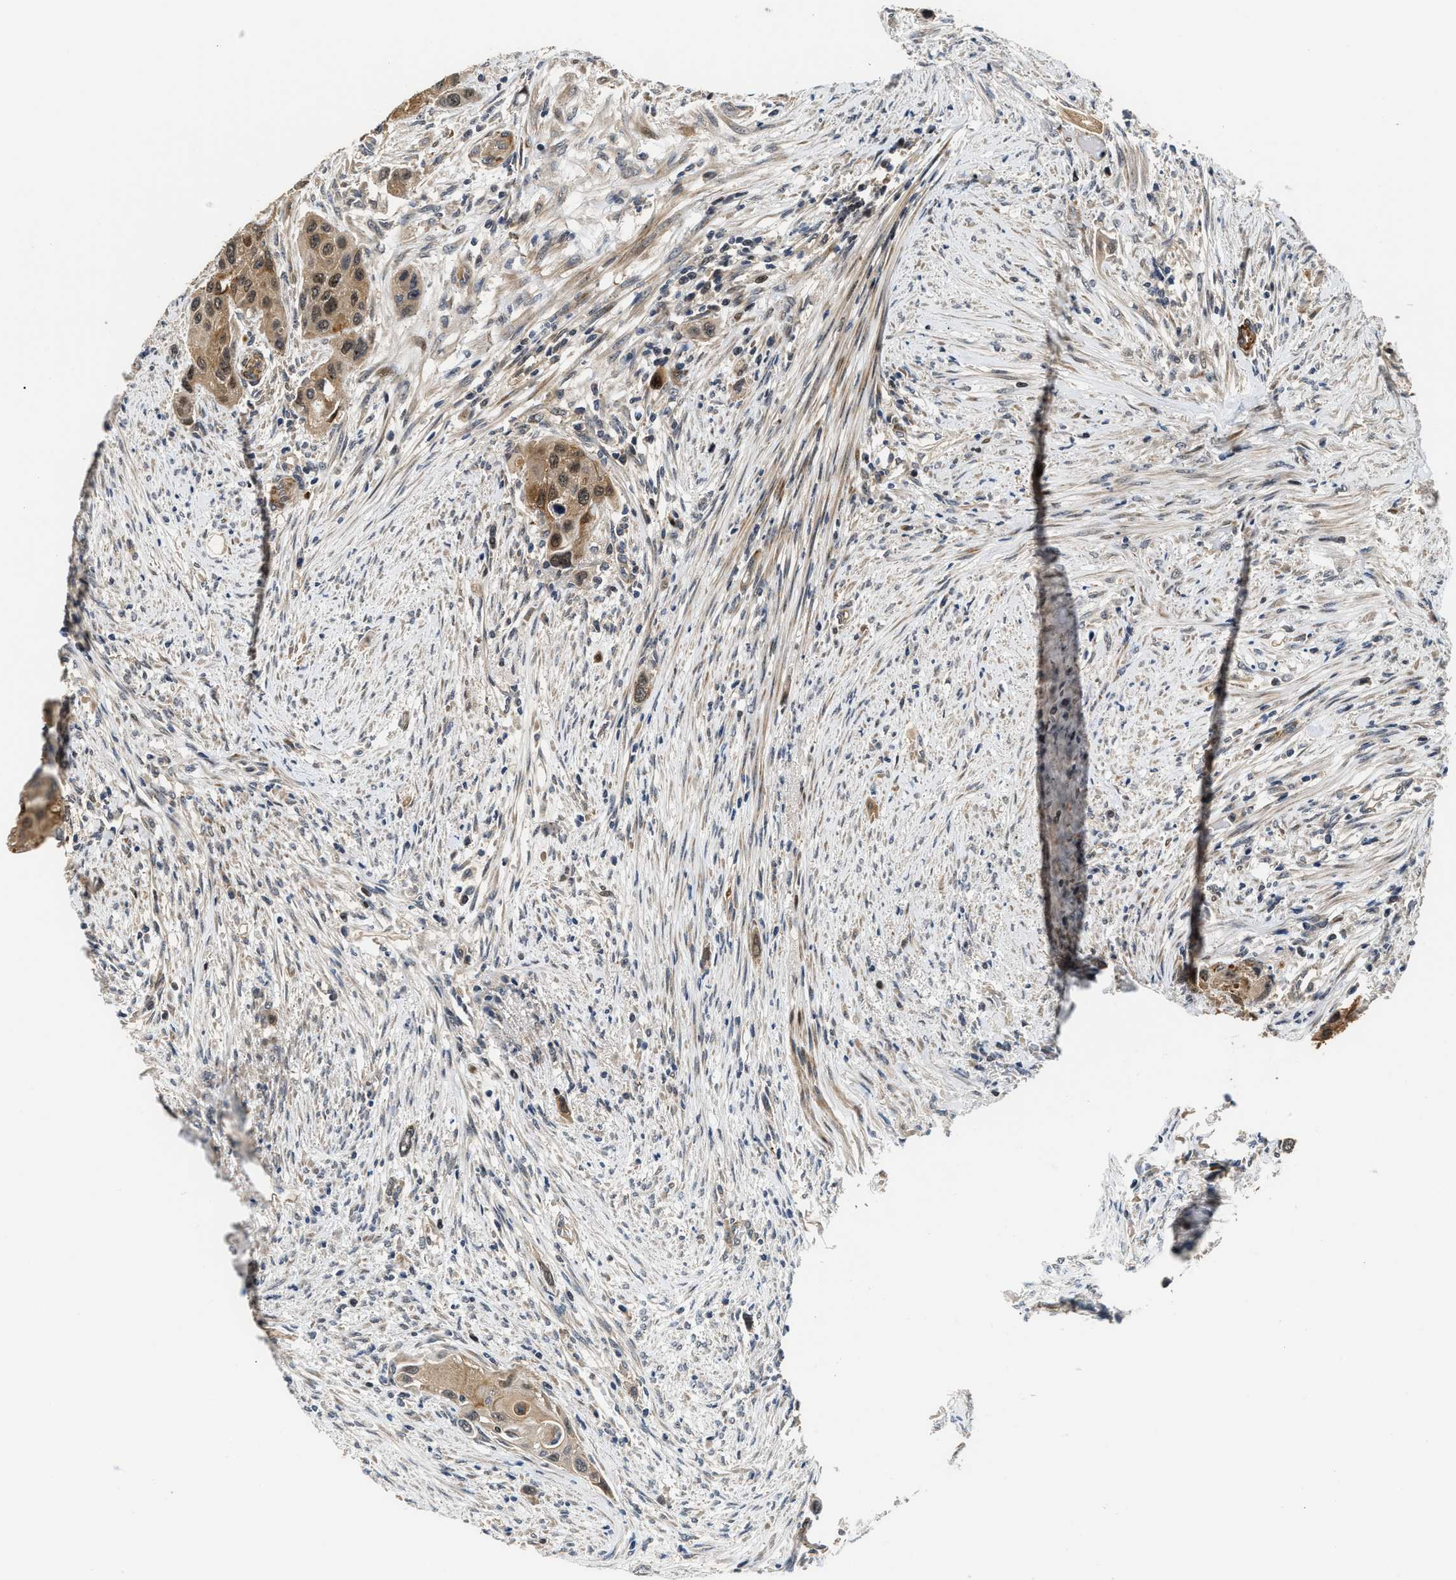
{"staining": {"intensity": "moderate", "quantity": ">75%", "location": "cytoplasmic/membranous,nuclear"}, "tissue": "urothelial cancer", "cell_type": "Tumor cells", "image_type": "cancer", "snomed": [{"axis": "morphology", "description": "Urothelial carcinoma, High grade"}, {"axis": "topography", "description": "Urinary bladder"}], "caption": "Immunohistochemical staining of human urothelial cancer reveals medium levels of moderate cytoplasmic/membranous and nuclear protein staining in about >75% of tumor cells.", "gene": "ALDH3A2", "patient": {"sex": "female", "age": 56}}